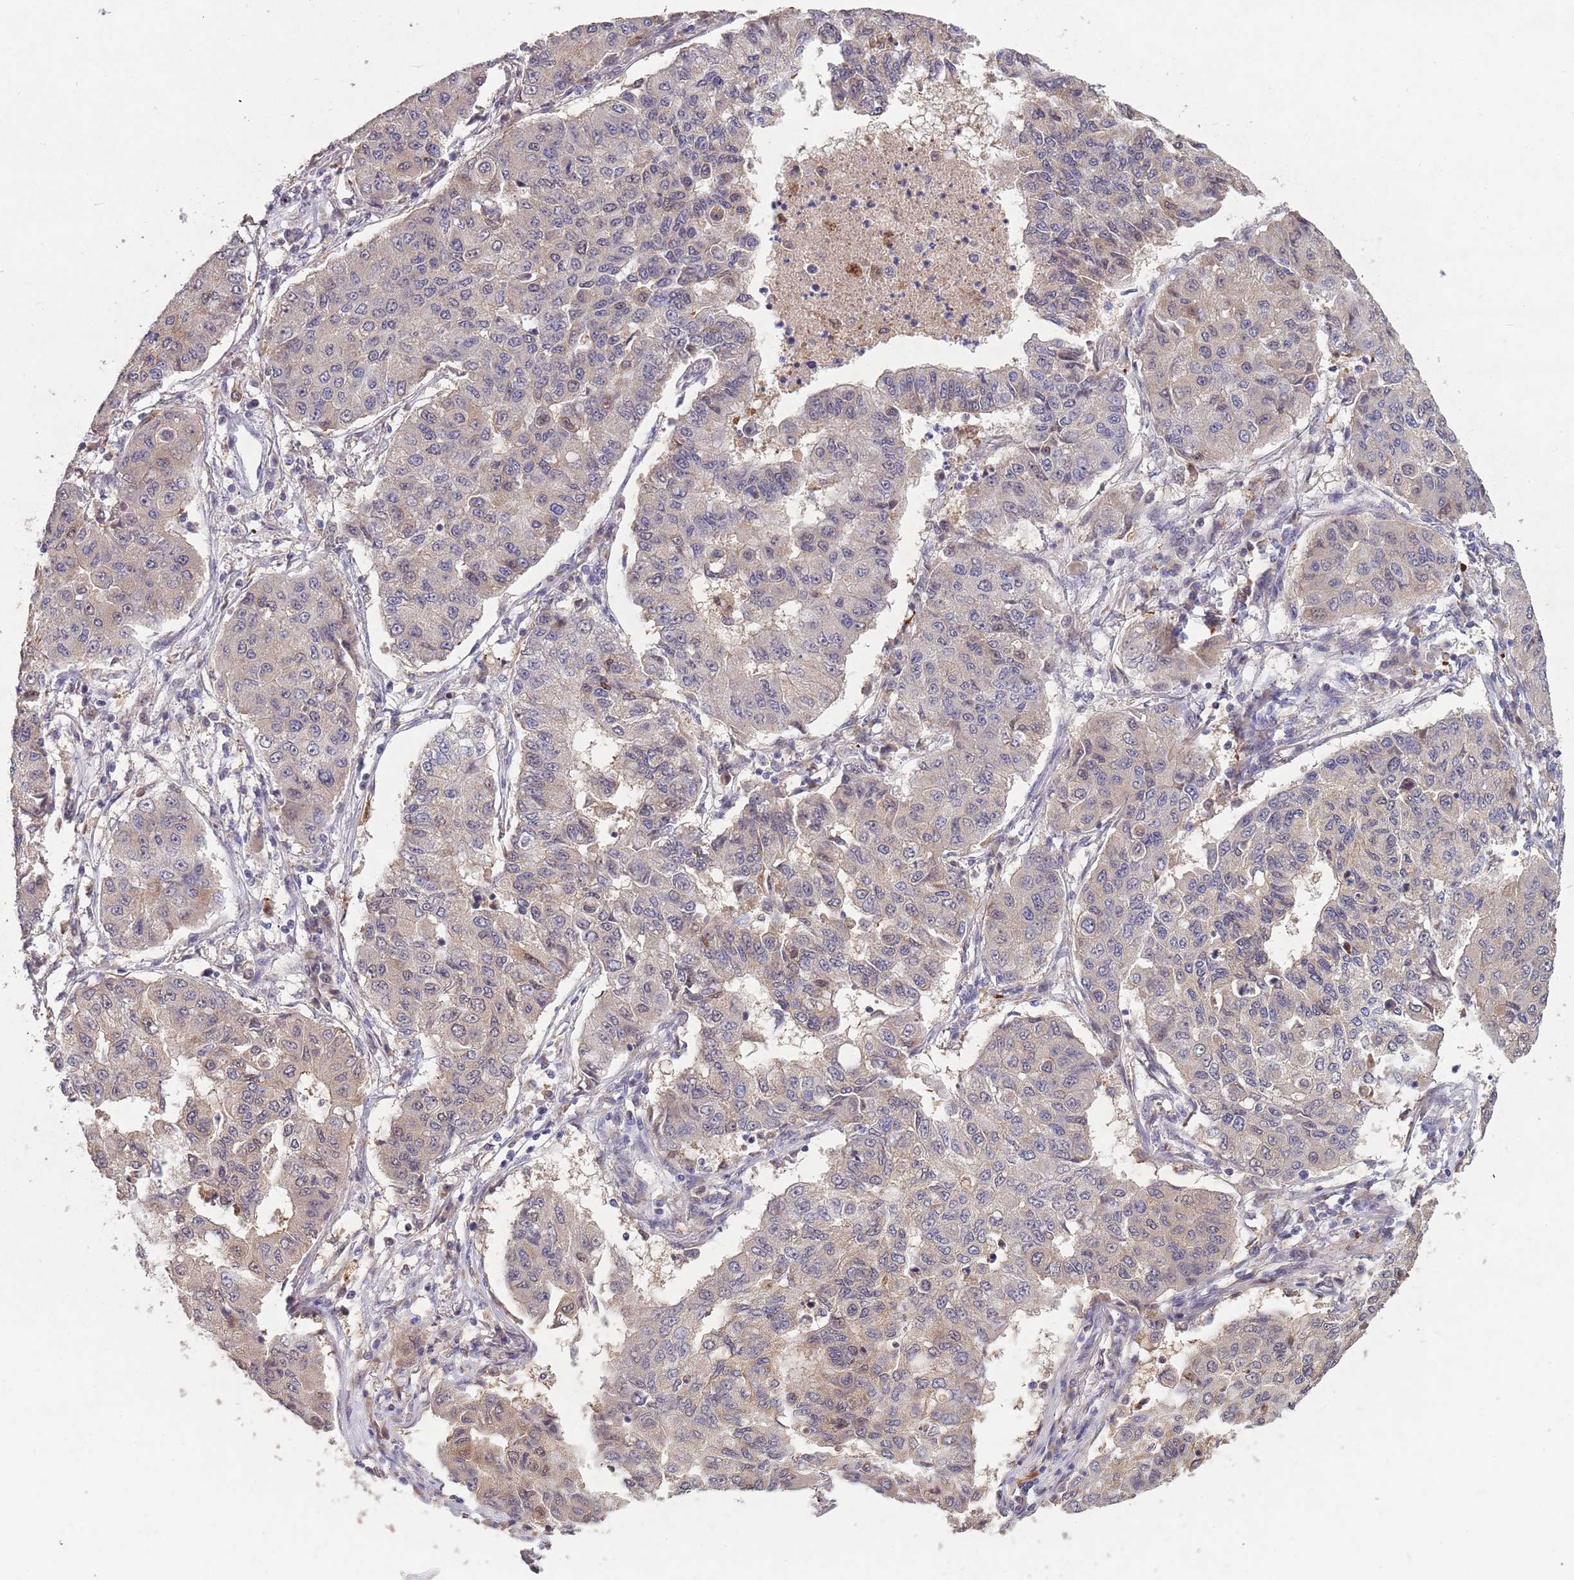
{"staining": {"intensity": "weak", "quantity": "25%-75%", "location": "cytoplasmic/membranous,nuclear"}, "tissue": "lung cancer", "cell_type": "Tumor cells", "image_type": "cancer", "snomed": [{"axis": "morphology", "description": "Squamous cell carcinoma, NOS"}, {"axis": "topography", "description": "Lung"}], "caption": "Immunohistochemical staining of lung cancer exhibits weak cytoplasmic/membranous and nuclear protein staining in about 25%-75% of tumor cells.", "gene": "ZNF639", "patient": {"sex": "male", "age": 74}}